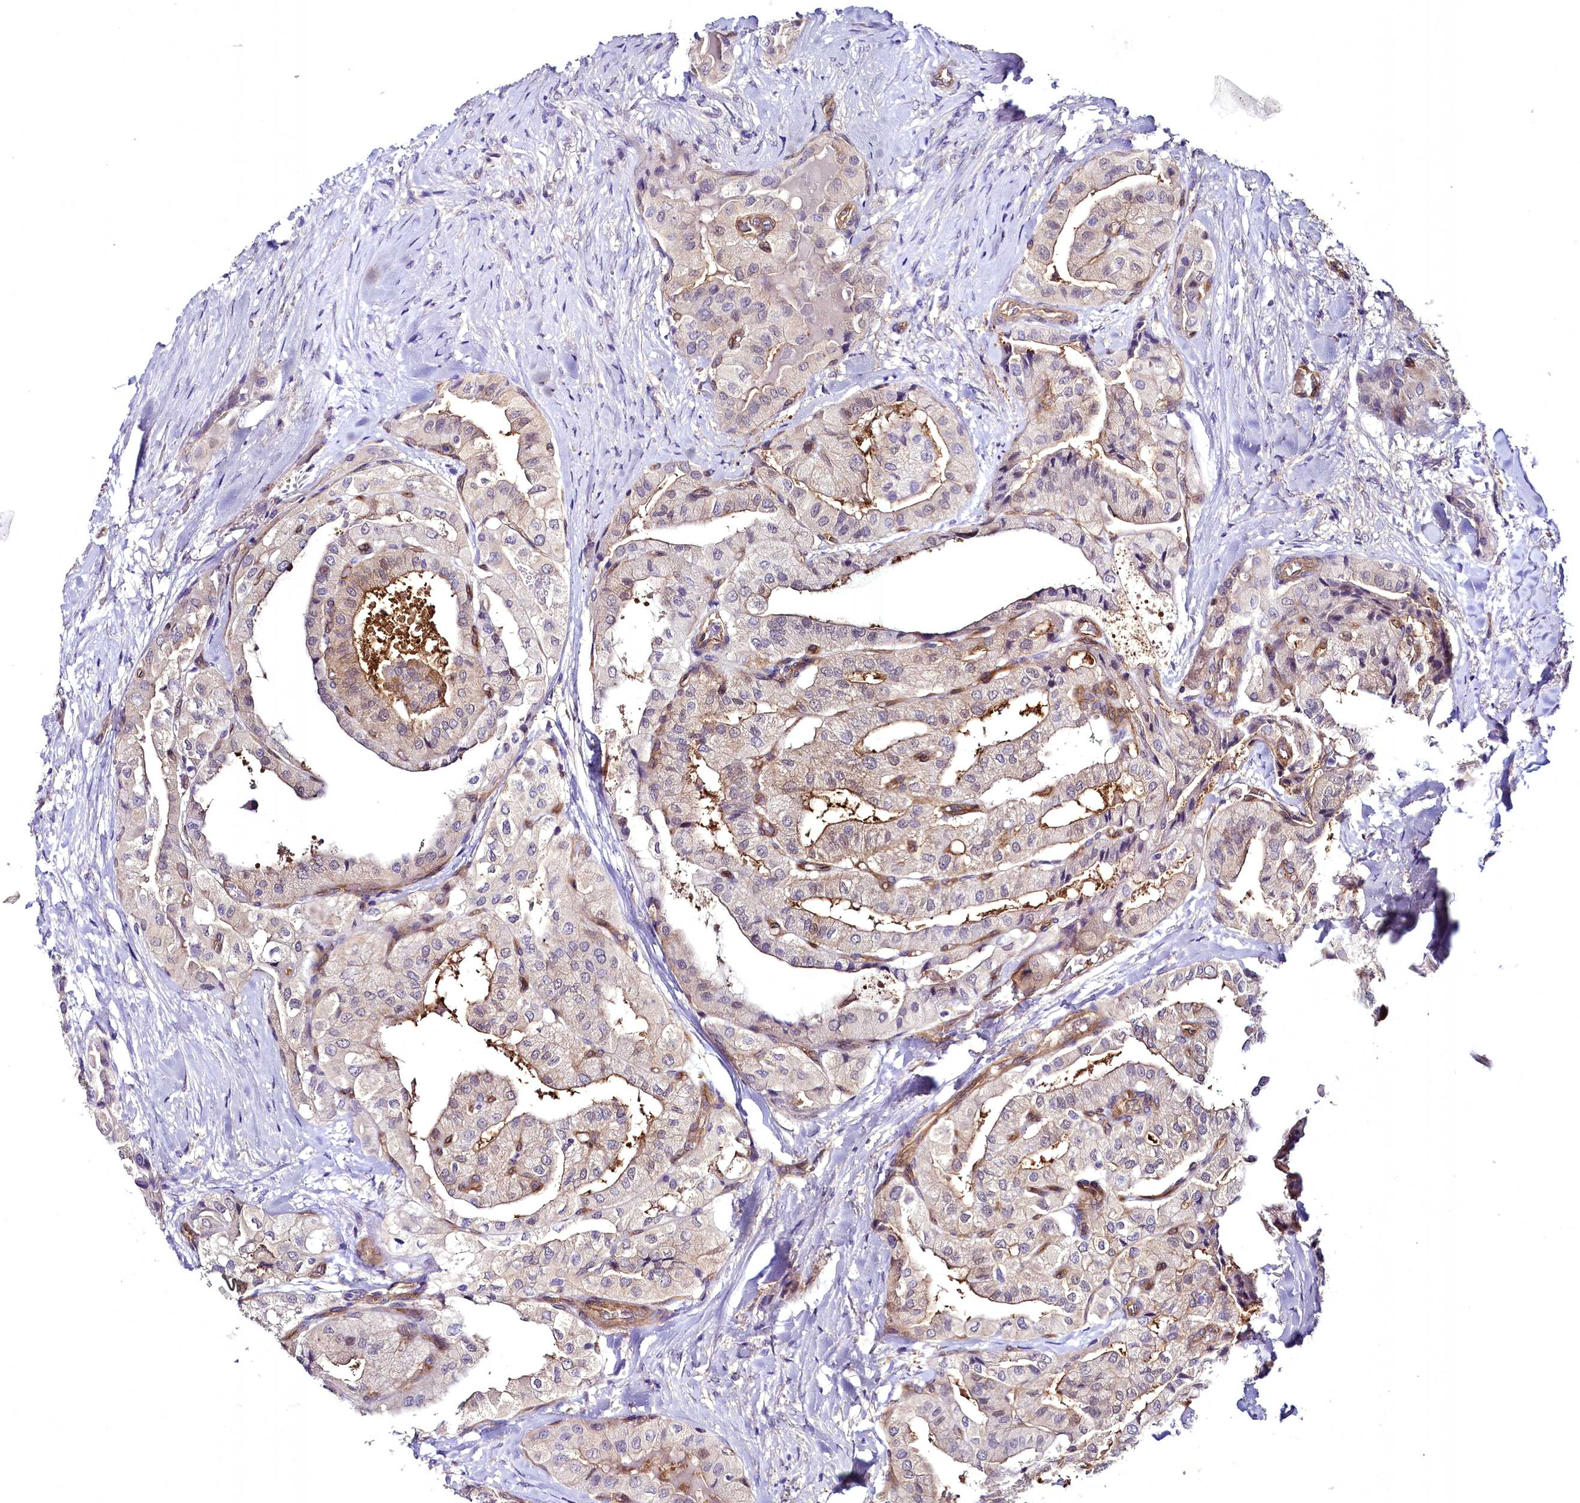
{"staining": {"intensity": "moderate", "quantity": "<25%", "location": "cytoplasmic/membranous"}, "tissue": "thyroid cancer", "cell_type": "Tumor cells", "image_type": "cancer", "snomed": [{"axis": "morphology", "description": "Papillary adenocarcinoma, NOS"}, {"axis": "topography", "description": "Thyroid gland"}], "caption": "There is low levels of moderate cytoplasmic/membranous expression in tumor cells of thyroid cancer, as demonstrated by immunohistochemical staining (brown color).", "gene": "STXBP1", "patient": {"sex": "female", "age": 59}}